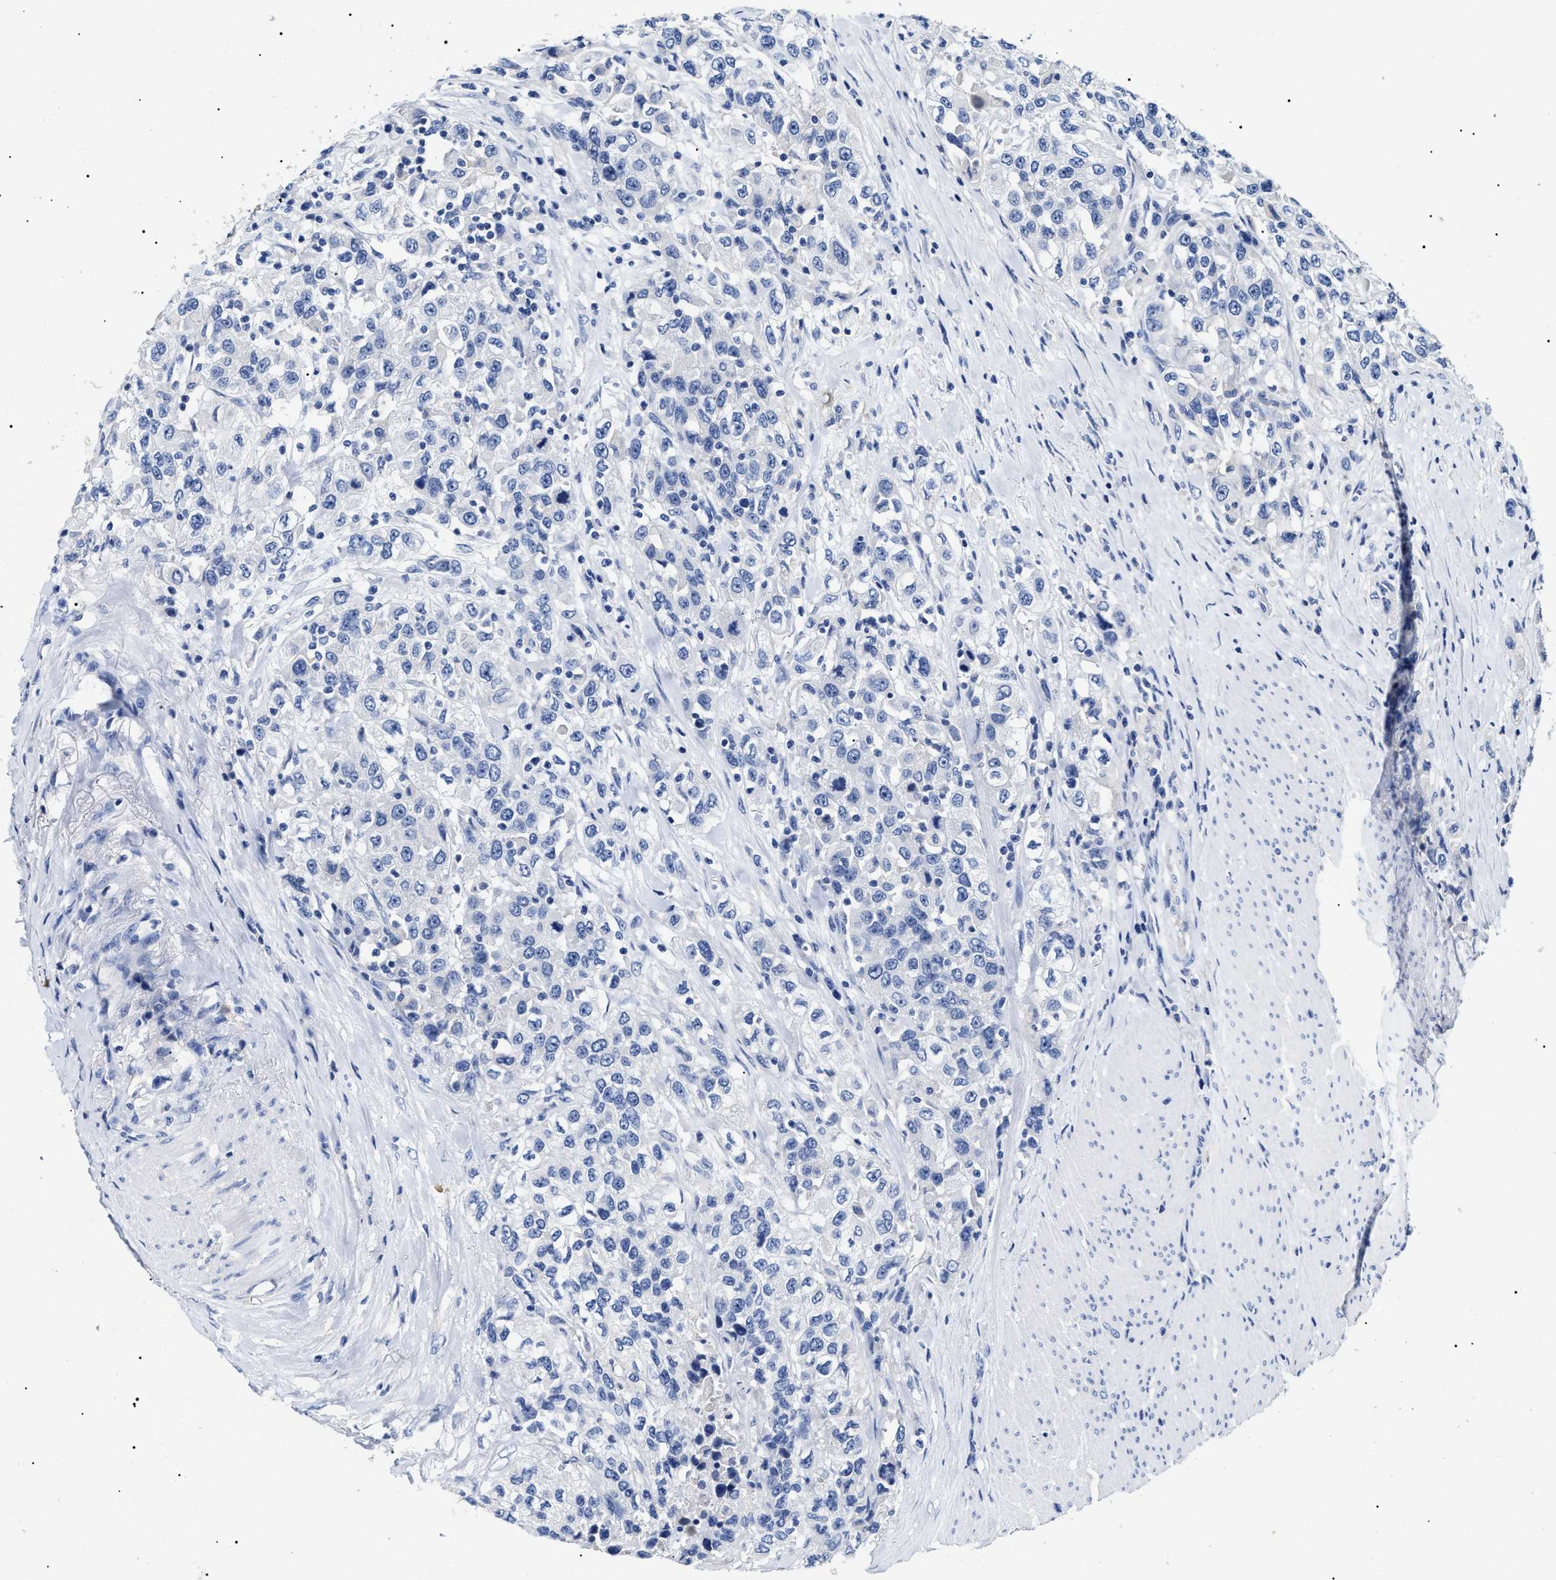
{"staining": {"intensity": "negative", "quantity": "none", "location": "none"}, "tissue": "urothelial cancer", "cell_type": "Tumor cells", "image_type": "cancer", "snomed": [{"axis": "morphology", "description": "Urothelial carcinoma, High grade"}, {"axis": "topography", "description": "Urinary bladder"}], "caption": "Immunohistochemistry of urothelial carcinoma (high-grade) displays no expression in tumor cells.", "gene": "LRRC8E", "patient": {"sex": "female", "age": 80}}